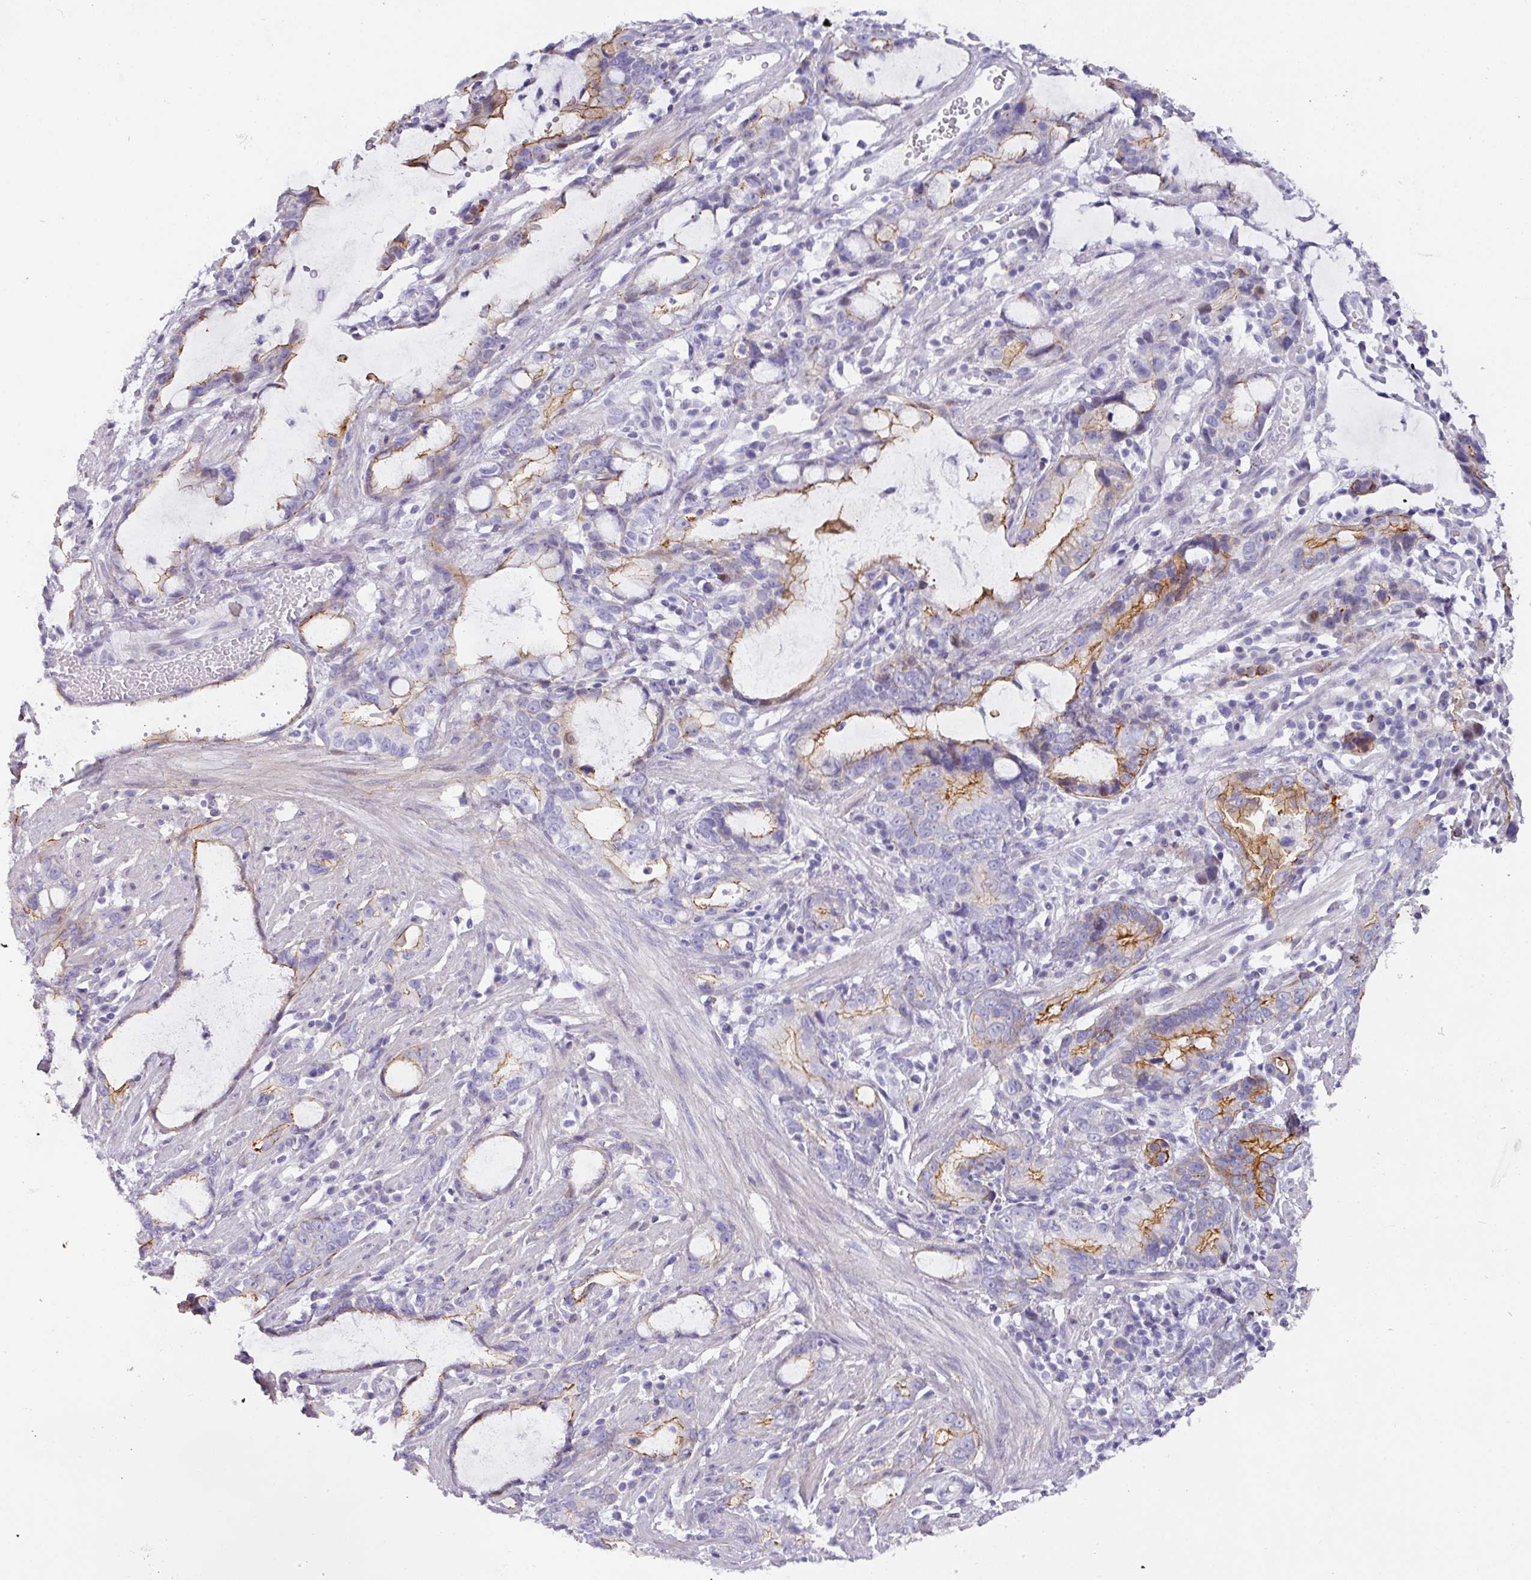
{"staining": {"intensity": "moderate", "quantity": "25%-75%", "location": "cytoplasmic/membranous"}, "tissue": "stomach cancer", "cell_type": "Tumor cells", "image_type": "cancer", "snomed": [{"axis": "morphology", "description": "Adenocarcinoma, NOS"}, {"axis": "topography", "description": "Stomach"}], "caption": "IHC staining of stomach cancer, which reveals medium levels of moderate cytoplasmic/membranous positivity in about 25%-75% of tumor cells indicating moderate cytoplasmic/membranous protein positivity. The staining was performed using DAB (3,3'-diaminobenzidine) (brown) for protein detection and nuclei were counterstained in hematoxylin (blue).", "gene": "ANKRD29", "patient": {"sex": "male", "age": 55}}